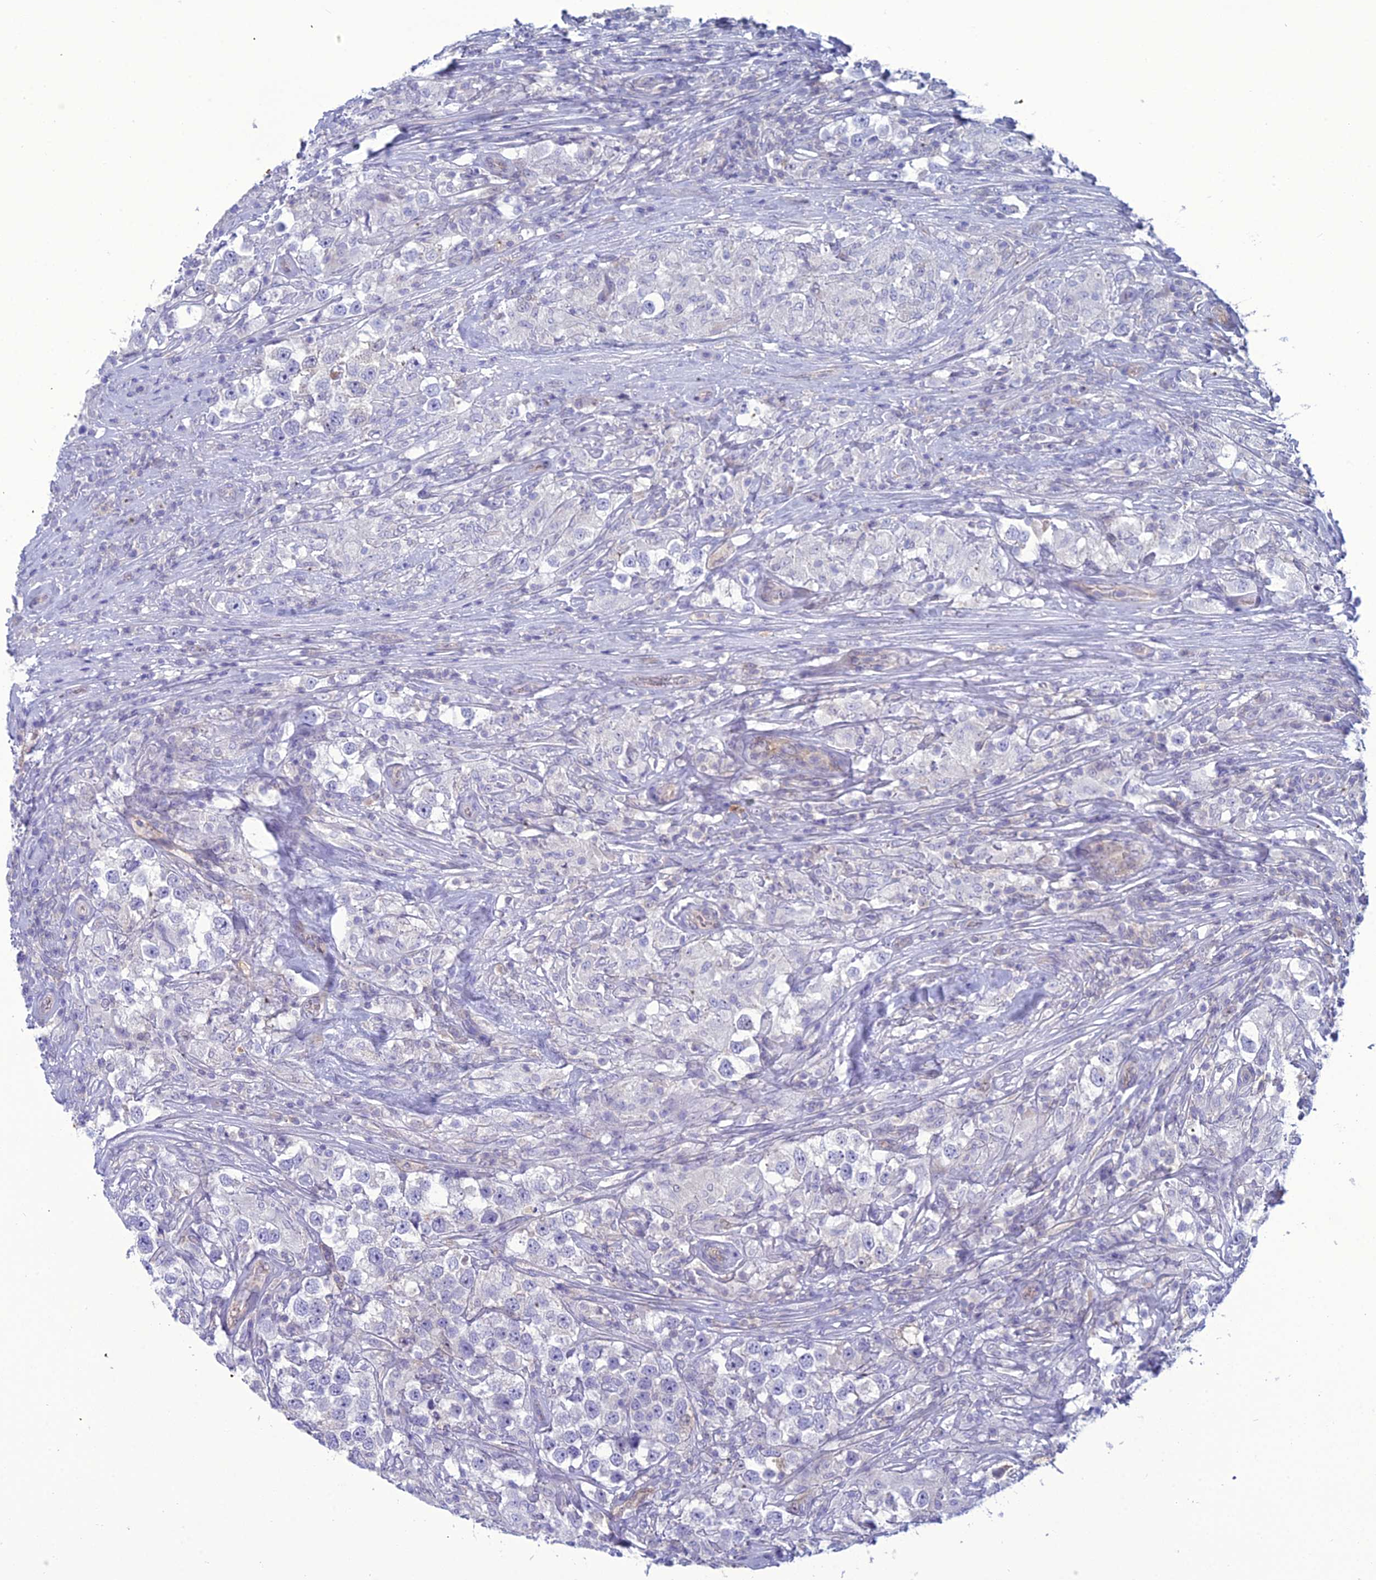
{"staining": {"intensity": "negative", "quantity": "none", "location": "none"}, "tissue": "testis cancer", "cell_type": "Tumor cells", "image_type": "cancer", "snomed": [{"axis": "morphology", "description": "Seminoma, NOS"}, {"axis": "topography", "description": "Testis"}], "caption": "An immunohistochemistry (IHC) image of seminoma (testis) is shown. There is no staining in tumor cells of seminoma (testis).", "gene": "GNPNAT1", "patient": {"sex": "male", "age": 46}}